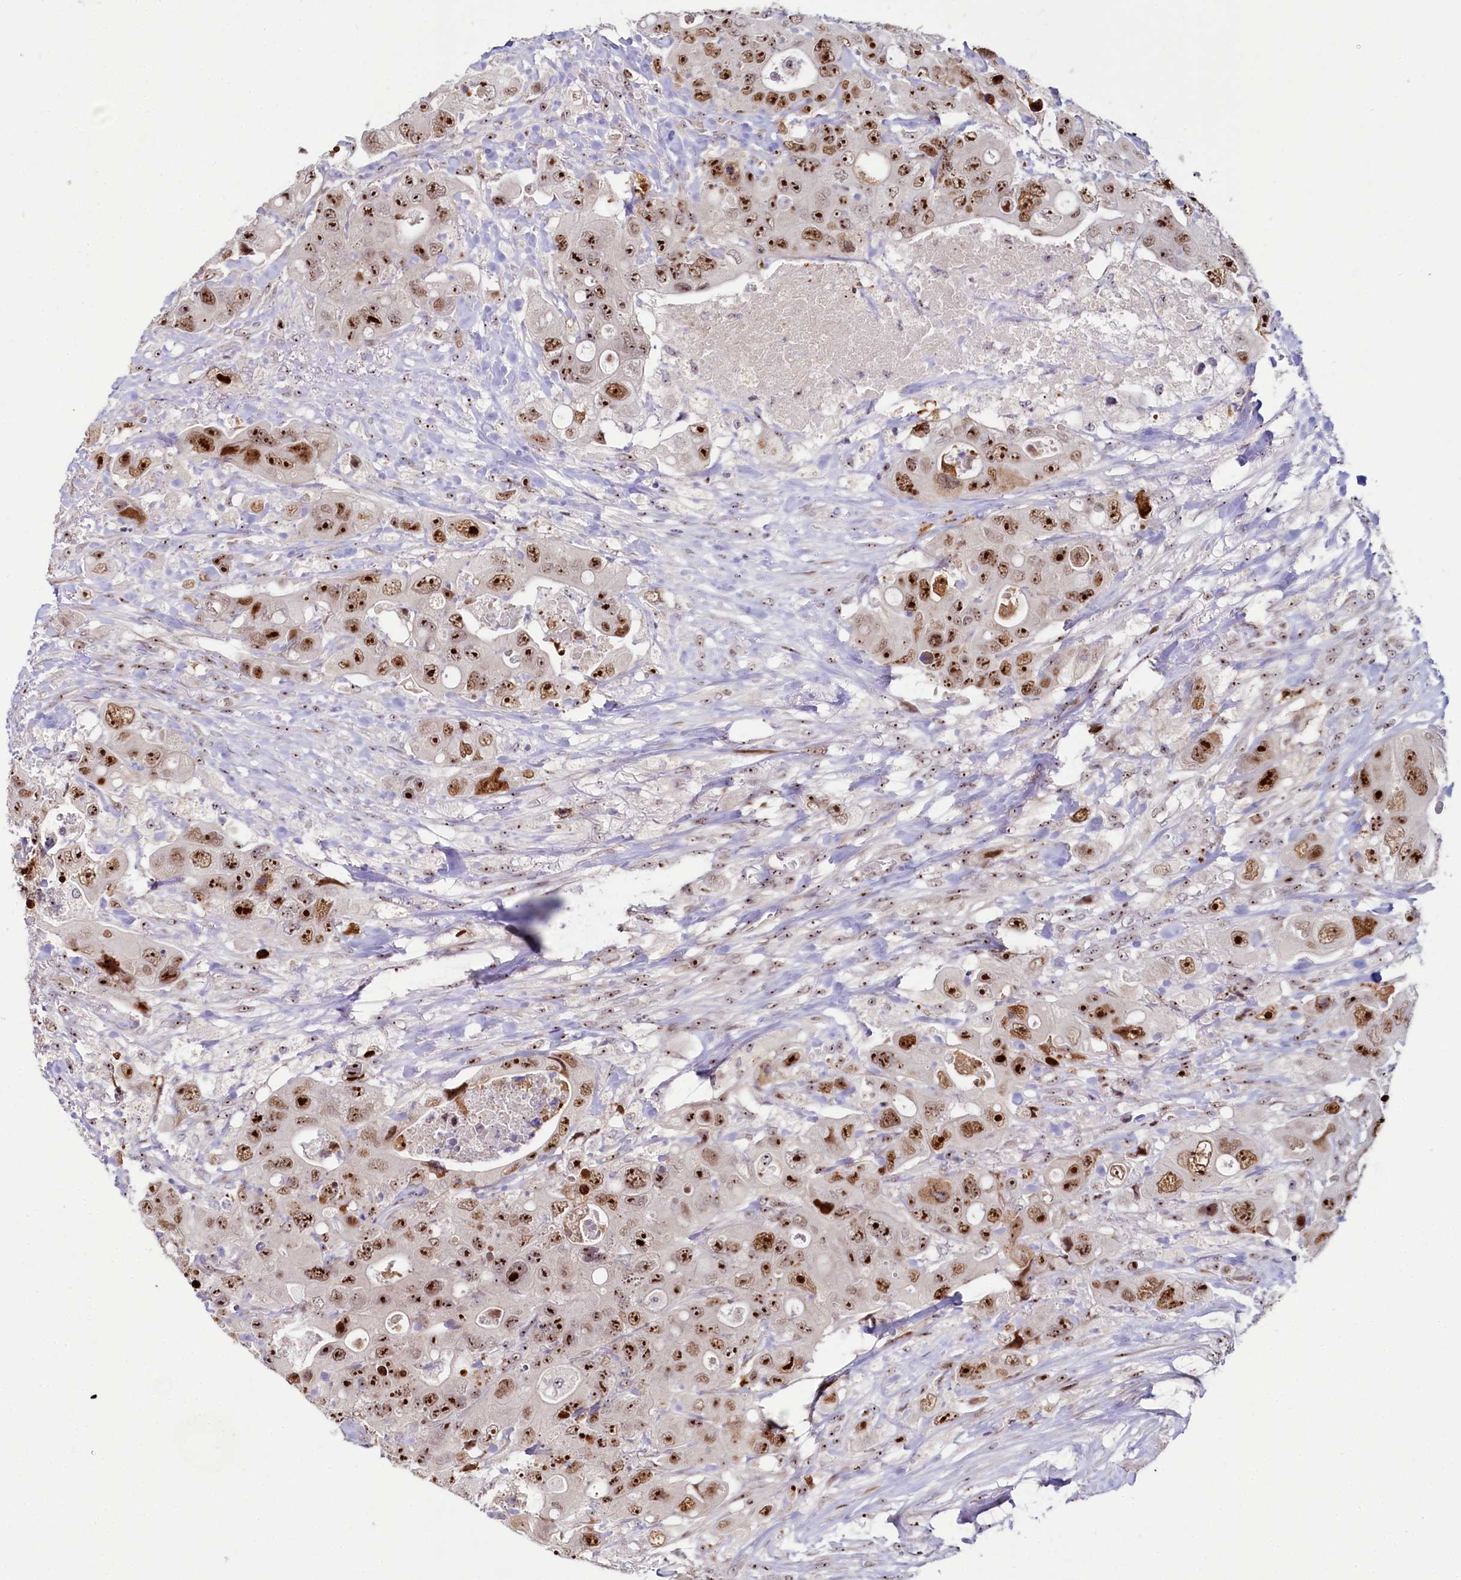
{"staining": {"intensity": "strong", "quantity": ">75%", "location": "nuclear"}, "tissue": "colorectal cancer", "cell_type": "Tumor cells", "image_type": "cancer", "snomed": [{"axis": "morphology", "description": "Adenocarcinoma, NOS"}, {"axis": "topography", "description": "Colon"}], "caption": "A brown stain highlights strong nuclear staining of a protein in human colorectal adenocarcinoma tumor cells.", "gene": "TCOF1", "patient": {"sex": "female", "age": 46}}